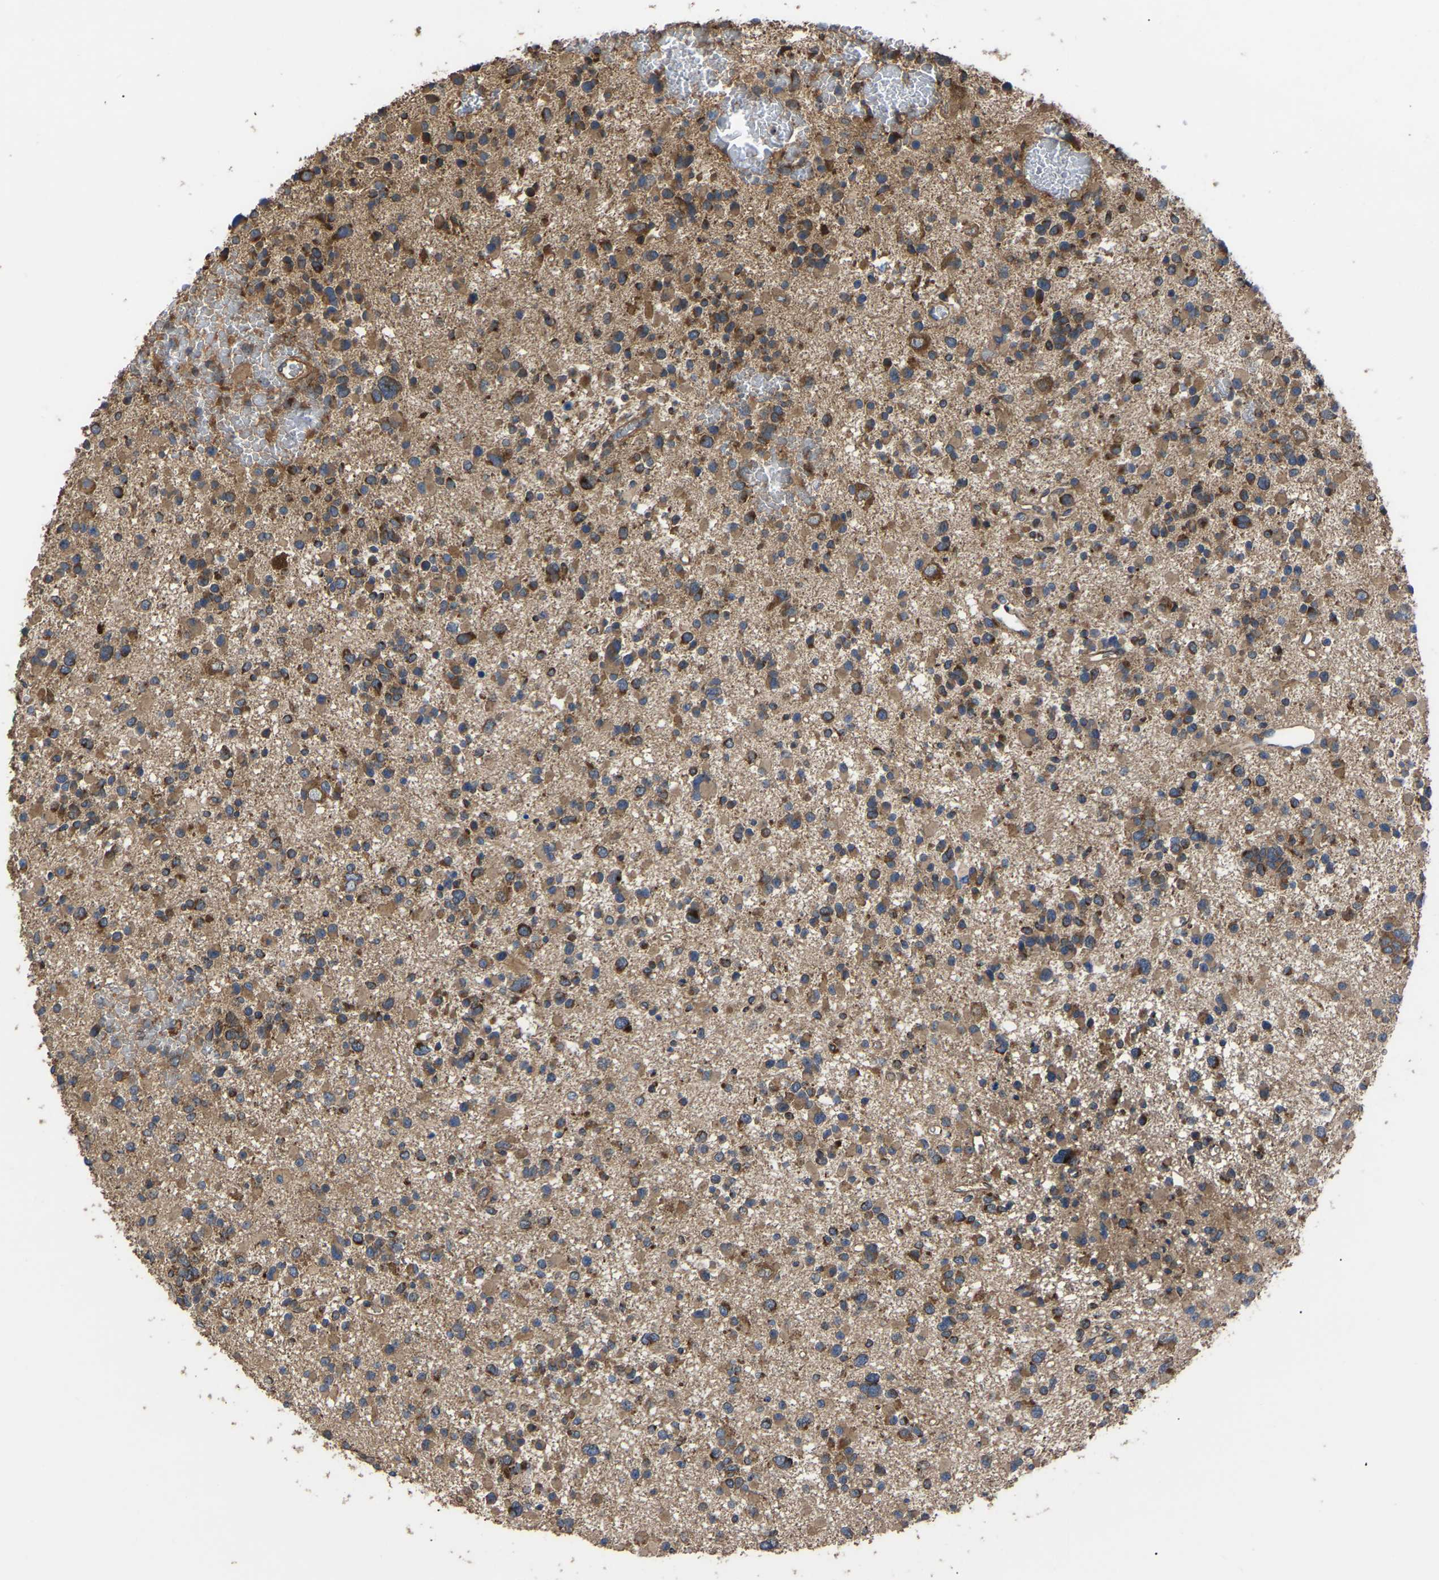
{"staining": {"intensity": "moderate", "quantity": ">75%", "location": "cytoplasmic/membranous"}, "tissue": "glioma", "cell_type": "Tumor cells", "image_type": "cancer", "snomed": [{"axis": "morphology", "description": "Glioma, malignant, Low grade"}, {"axis": "topography", "description": "Brain"}], "caption": "Protein expression analysis of human glioma reveals moderate cytoplasmic/membranous expression in approximately >75% of tumor cells. (Brightfield microscopy of DAB IHC at high magnification).", "gene": "GCC1", "patient": {"sex": "female", "age": 22}}